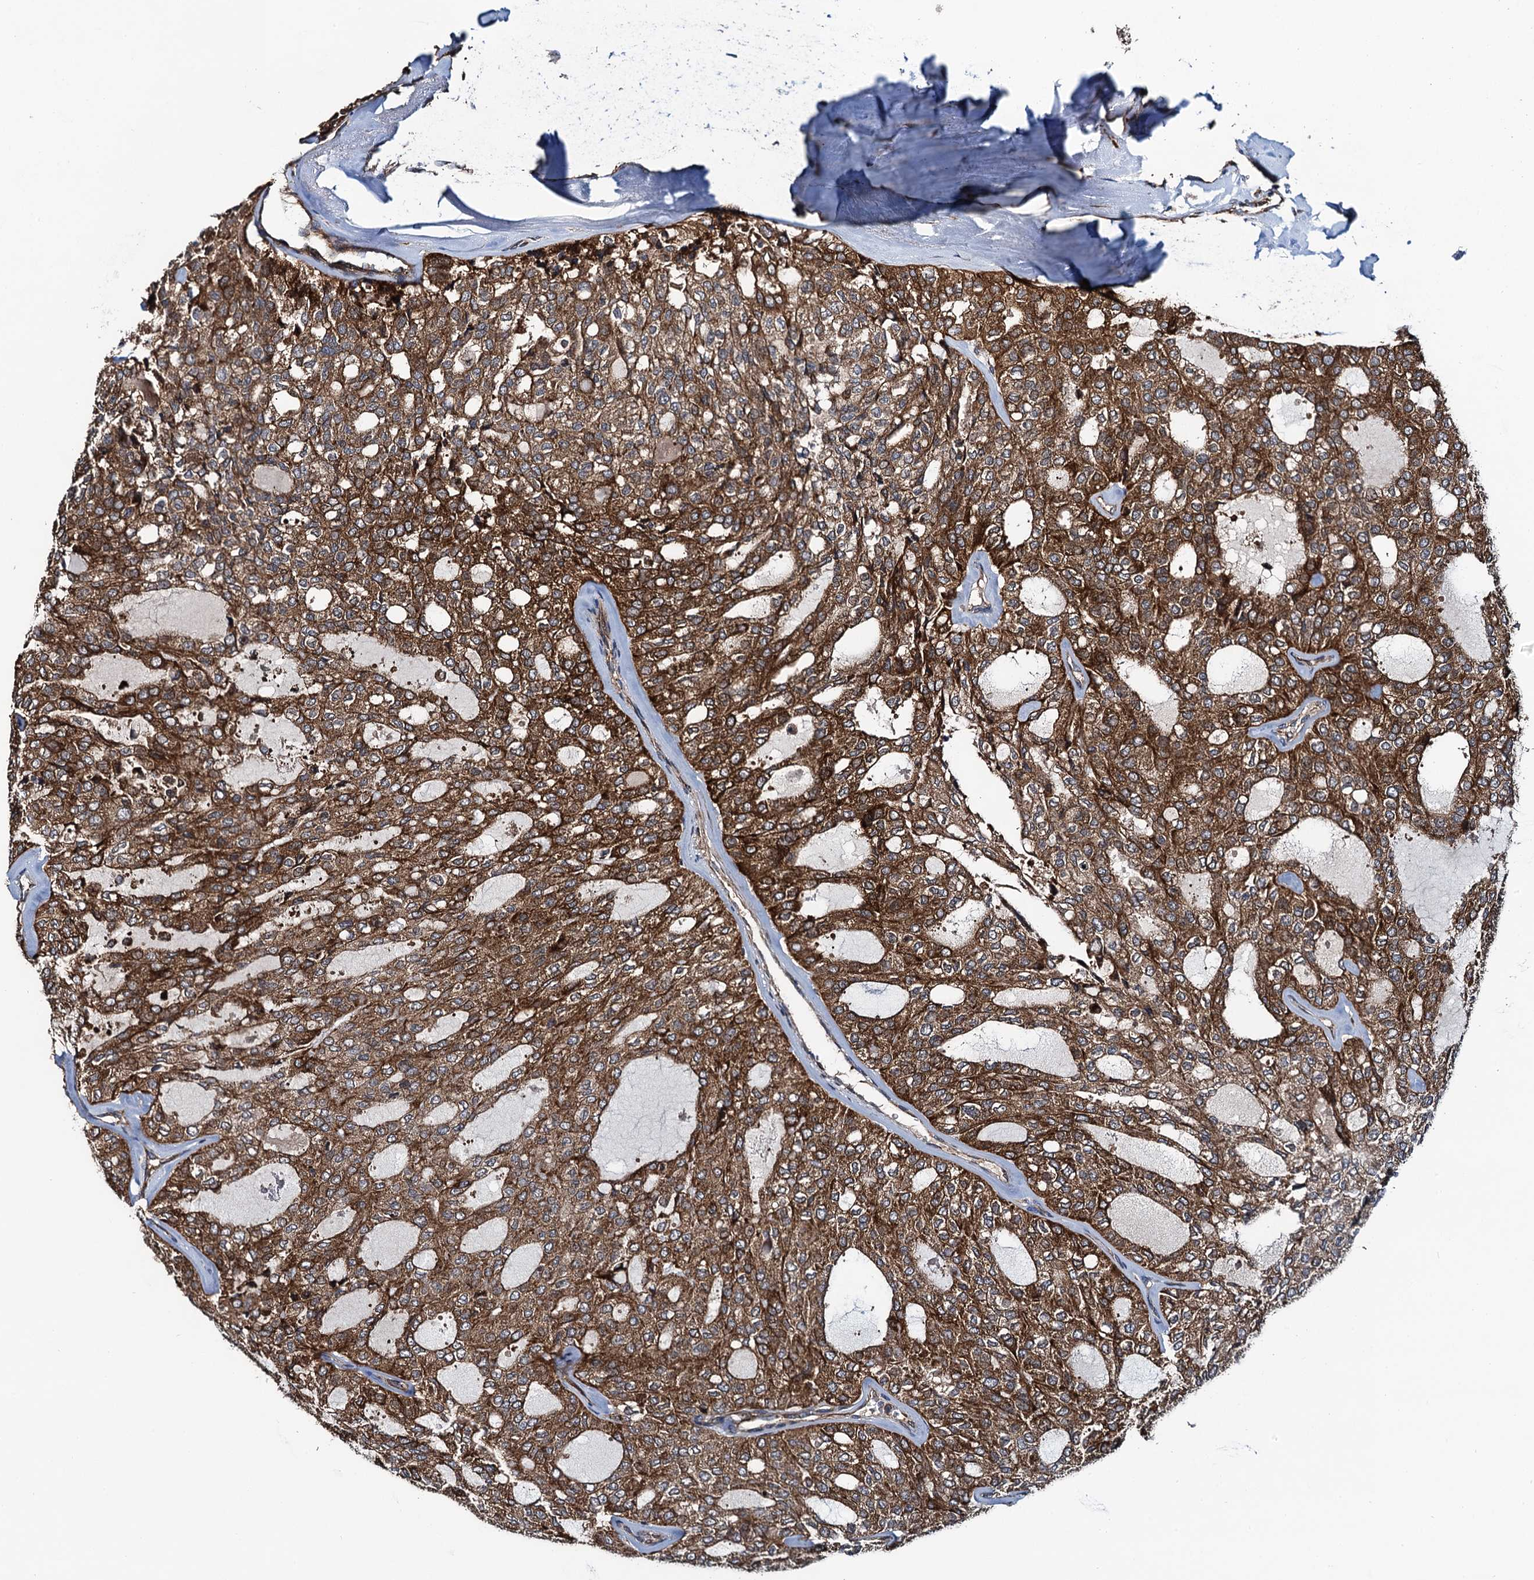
{"staining": {"intensity": "strong", "quantity": ">75%", "location": "cytoplasmic/membranous"}, "tissue": "thyroid cancer", "cell_type": "Tumor cells", "image_type": "cancer", "snomed": [{"axis": "morphology", "description": "Follicular adenoma carcinoma, NOS"}, {"axis": "topography", "description": "Thyroid gland"}], "caption": "Protein expression analysis of thyroid follicular adenoma carcinoma shows strong cytoplasmic/membranous staining in approximately >75% of tumor cells.", "gene": "NEK1", "patient": {"sex": "male", "age": 75}}